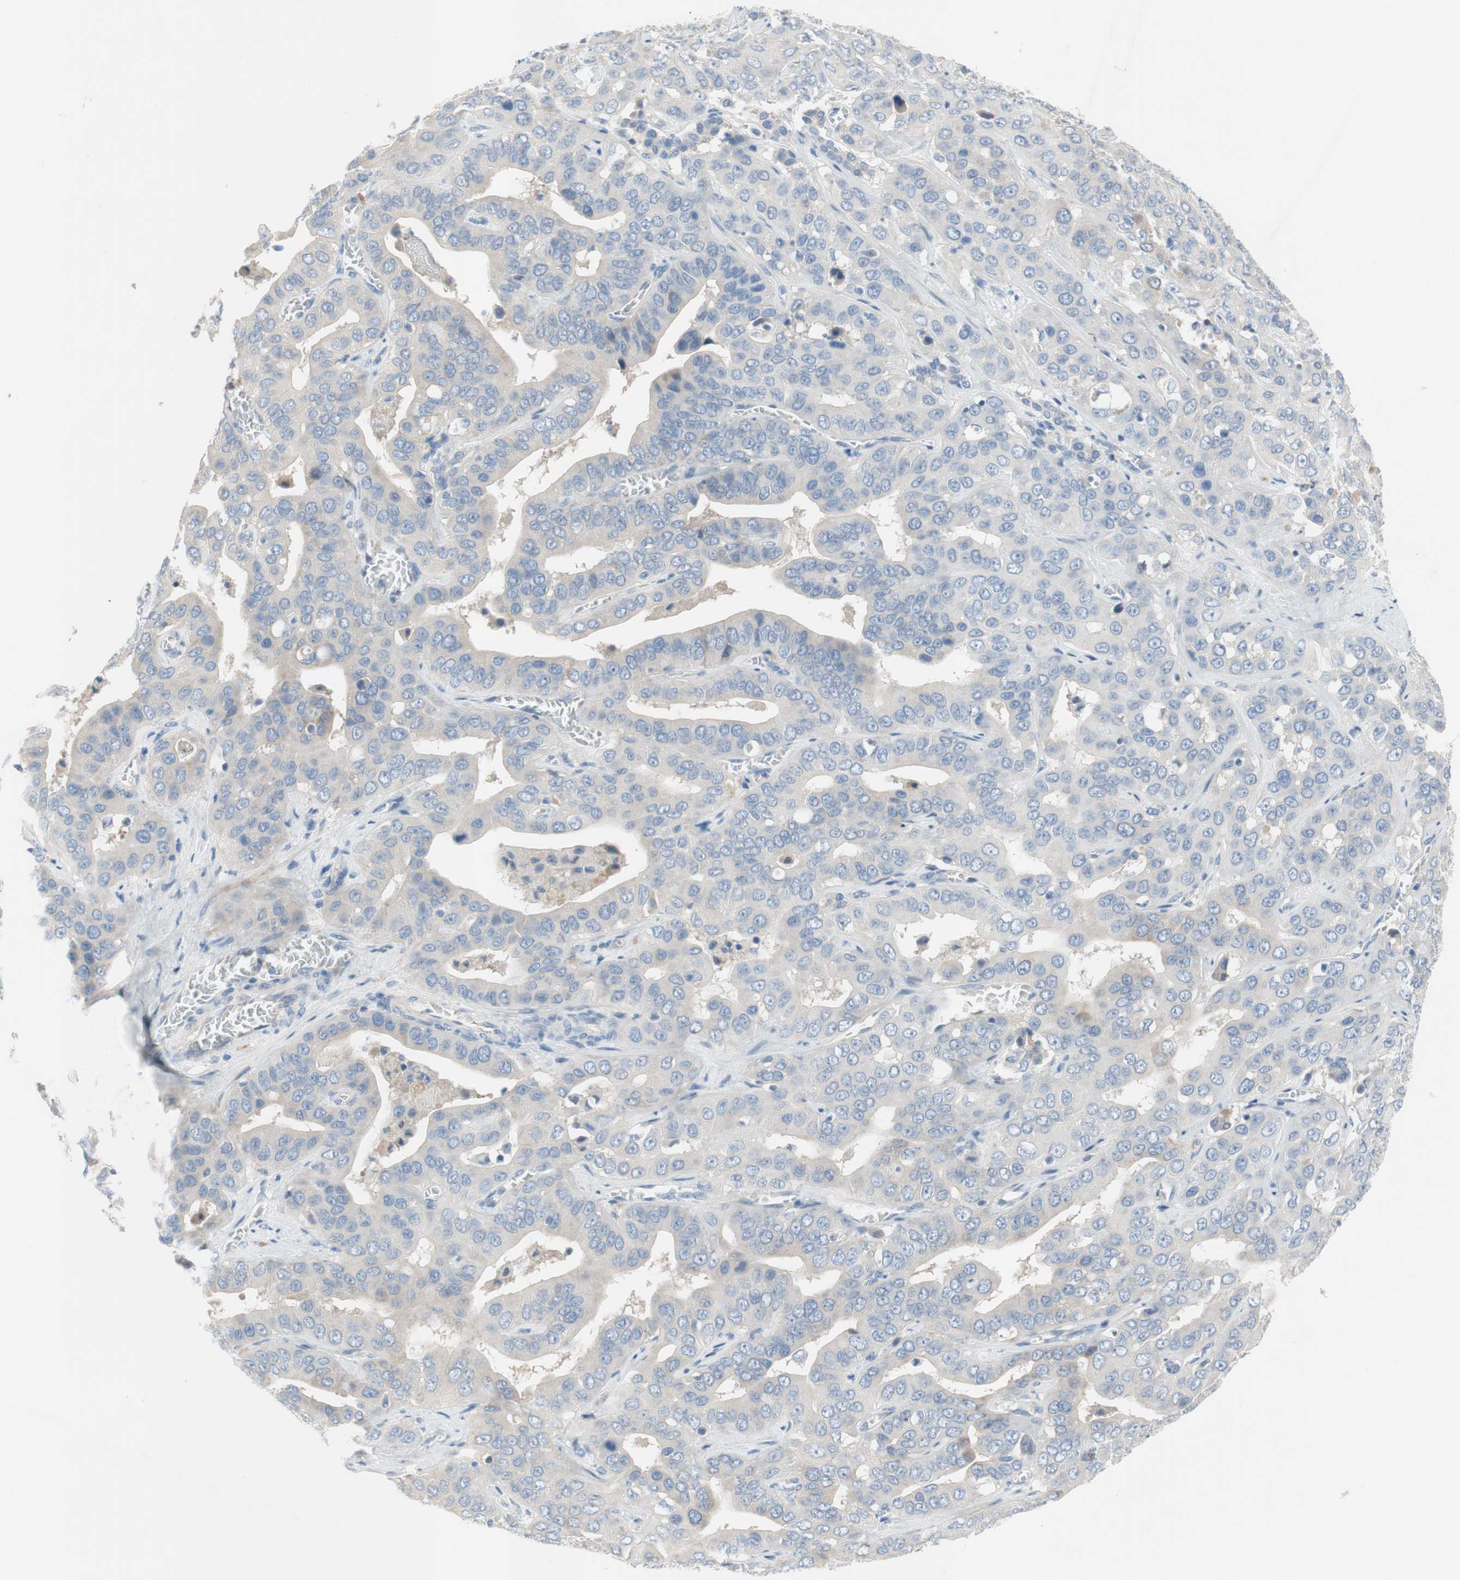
{"staining": {"intensity": "weak", "quantity": "<25%", "location": "cytoplasmic/membranous"}, "tissue": "liver cancer", "cell_type": "Tumor cells", "image_type": "cancer", "snomed": [{"axis": "morphology", "description": "Cholangiocarcinoma"}, {"axis": "topography", "description": "Liver"}], "caption": "IHC image of neoplastic tissue: human cholangiocarcinoma (liver) stained with DAB (3,3'-diaminobenzidine) shows no significant protein staining in tumor cells. The staining is performed using DAB brown chromogen with nuclei counter-stained in using hematoxylin.", "gene": "FDFT1", "patient": {"sex": "female", "age": 52}}